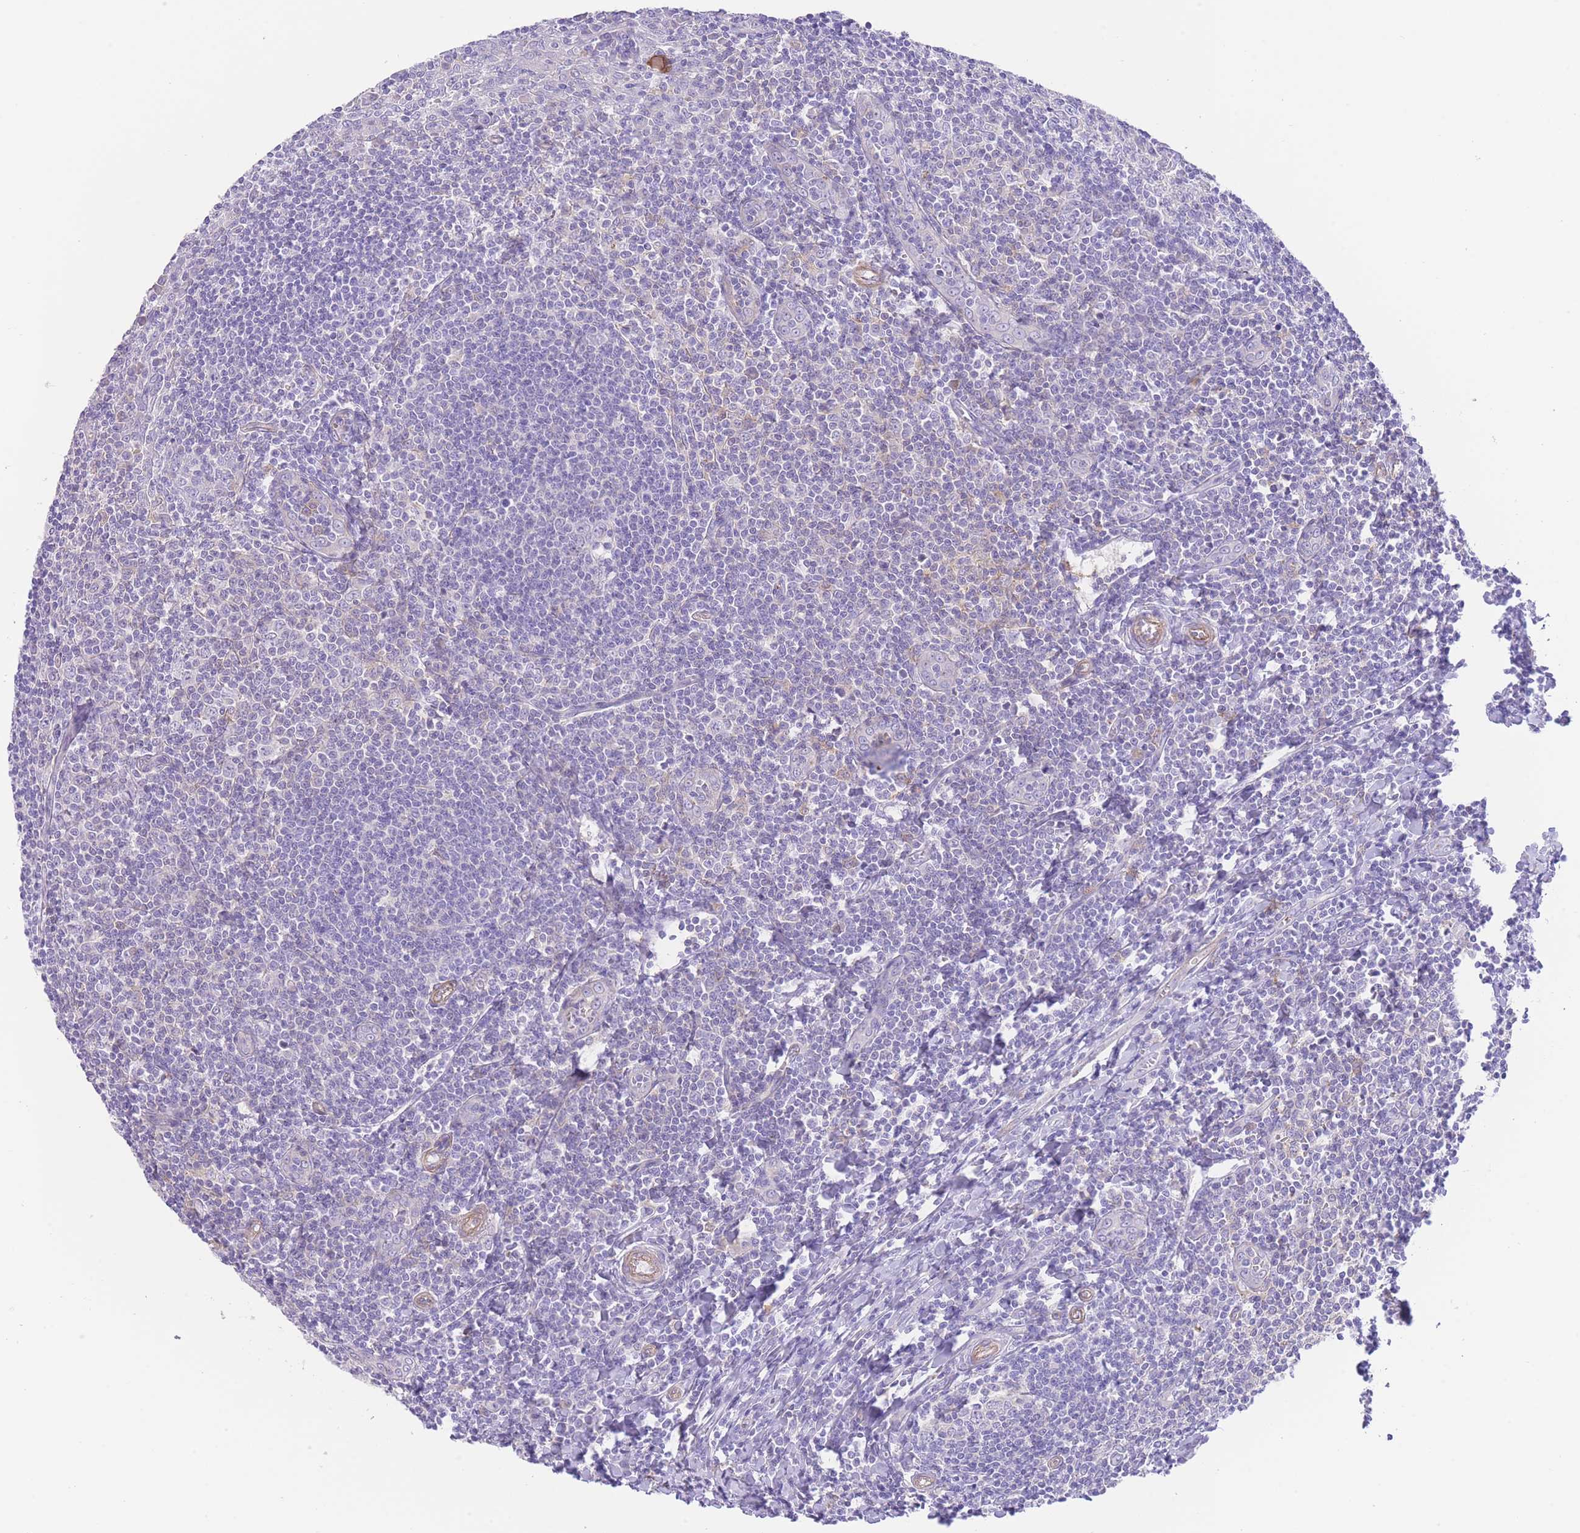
{"staining": {"intensity": "negative", "quantity": "none", "location": "none"}, "tissue": "tonsil", "cell_type": "Germinal center cells", "image_type": "normal", "snomed": [{"axis": "morphology", "description": "Normal tissue, NOS"}, {"axis": "topography", "description": "Tonsil"}], "caption": "A photomicrograph of tonsil stained for a protein shows no brown staining in germinal center cells. (Immunohistochemistry (ihc), brightfield microscopy, high magnification).", "gene": "ENSG00000289258", "patient": {"sex": "male", "age": 27}}